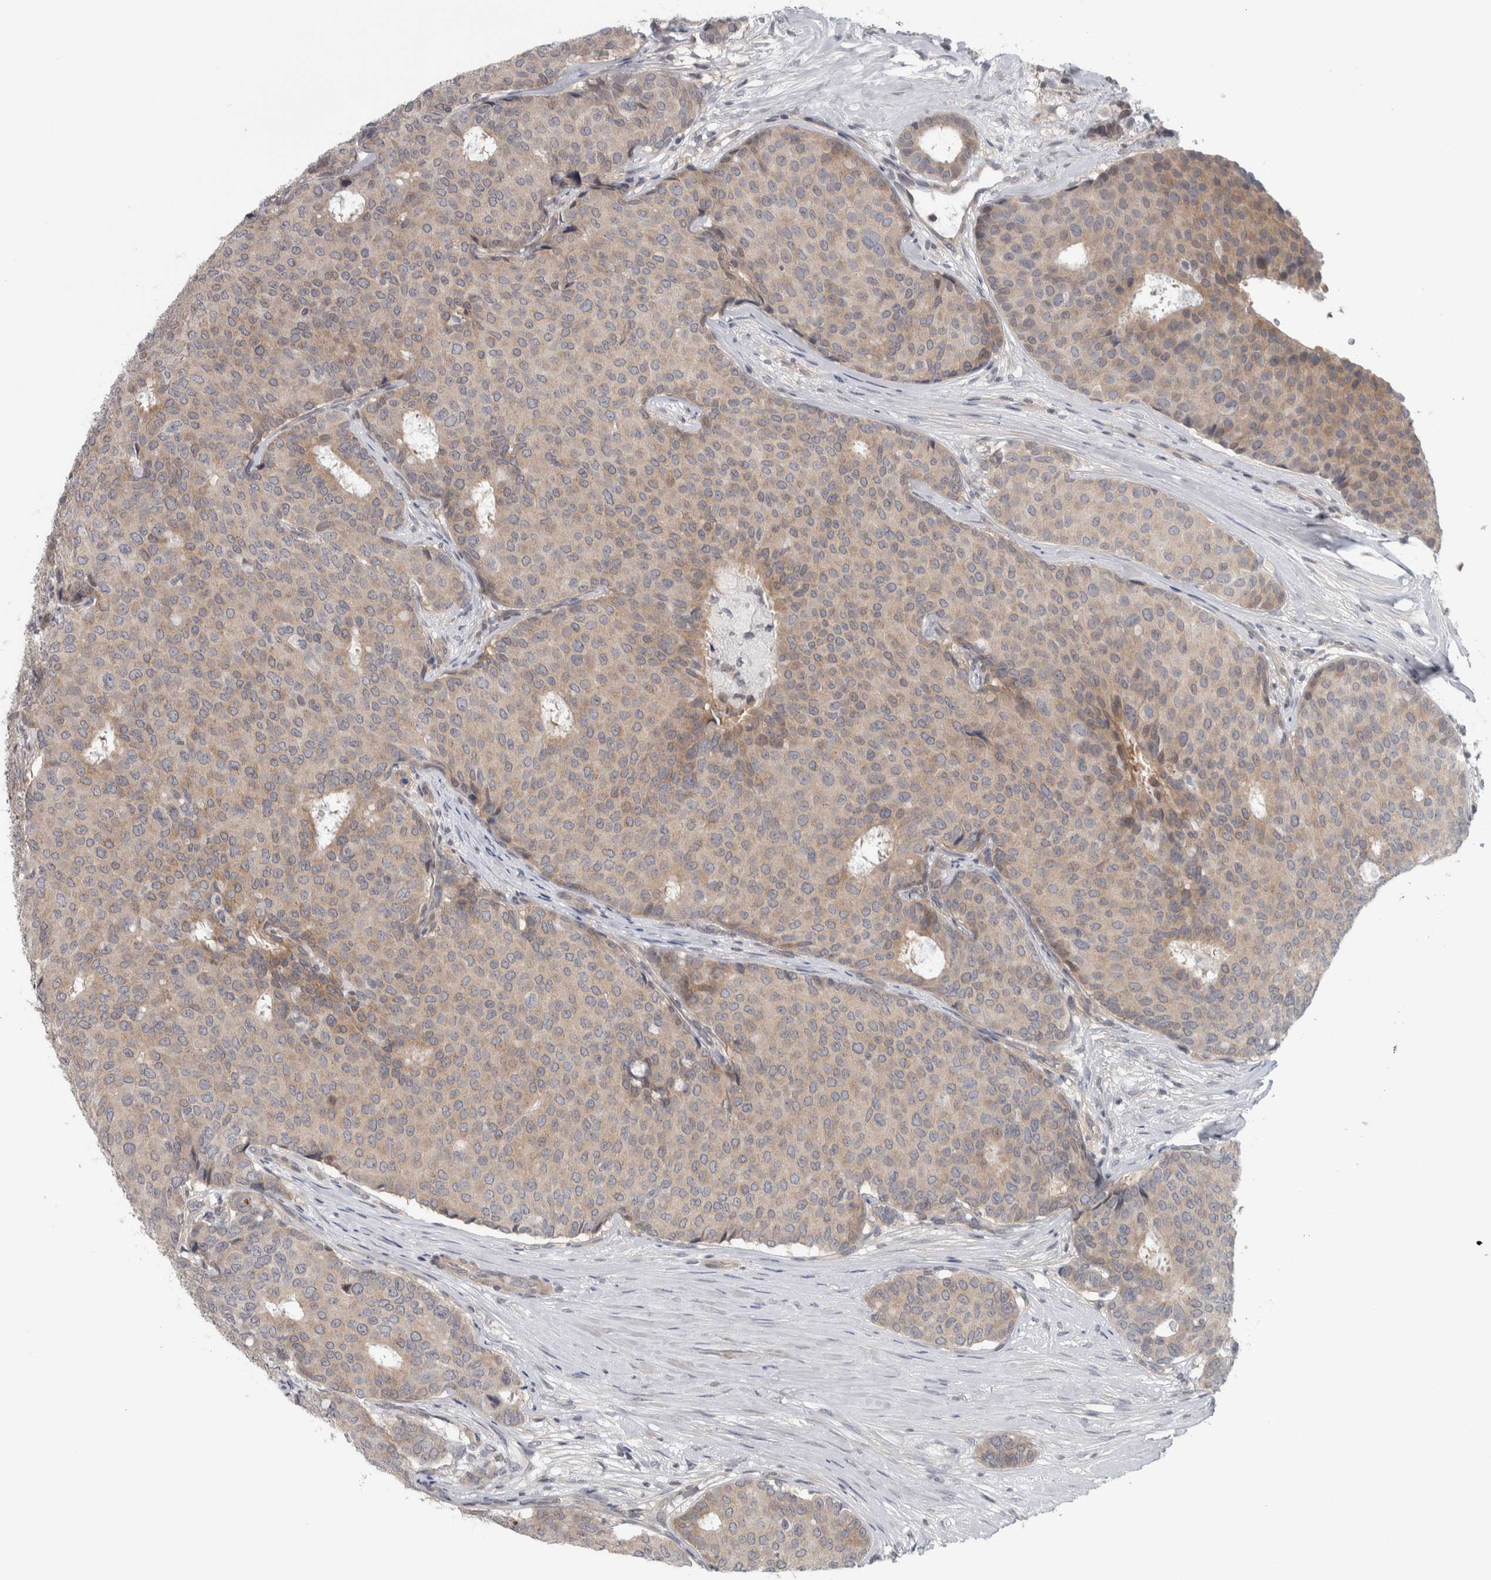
{"staining": {"intensity": "weak", "quantity": ">75%", "location": "cytoplasmic/membranous"}, "tissue": "breast cancer", "cell_type": "Tumor cells", "image_type": "cancer", "snomed": [{"axis": "morphology", "description": "Duct carcinoma"}, {"axis": "topography", "description": "Breast"}], "caption": "Immunohistochemistry (DAB (3,3'-diaminobenzidine)) staining of human breast cancer (infiltrating ductal carcinoma) demonstrates weak cytoplasmic/membranous protein expression in about >75% of tumor cells.", "gene": "CWC27", "patient": {"sex": "female", "age": 75}}